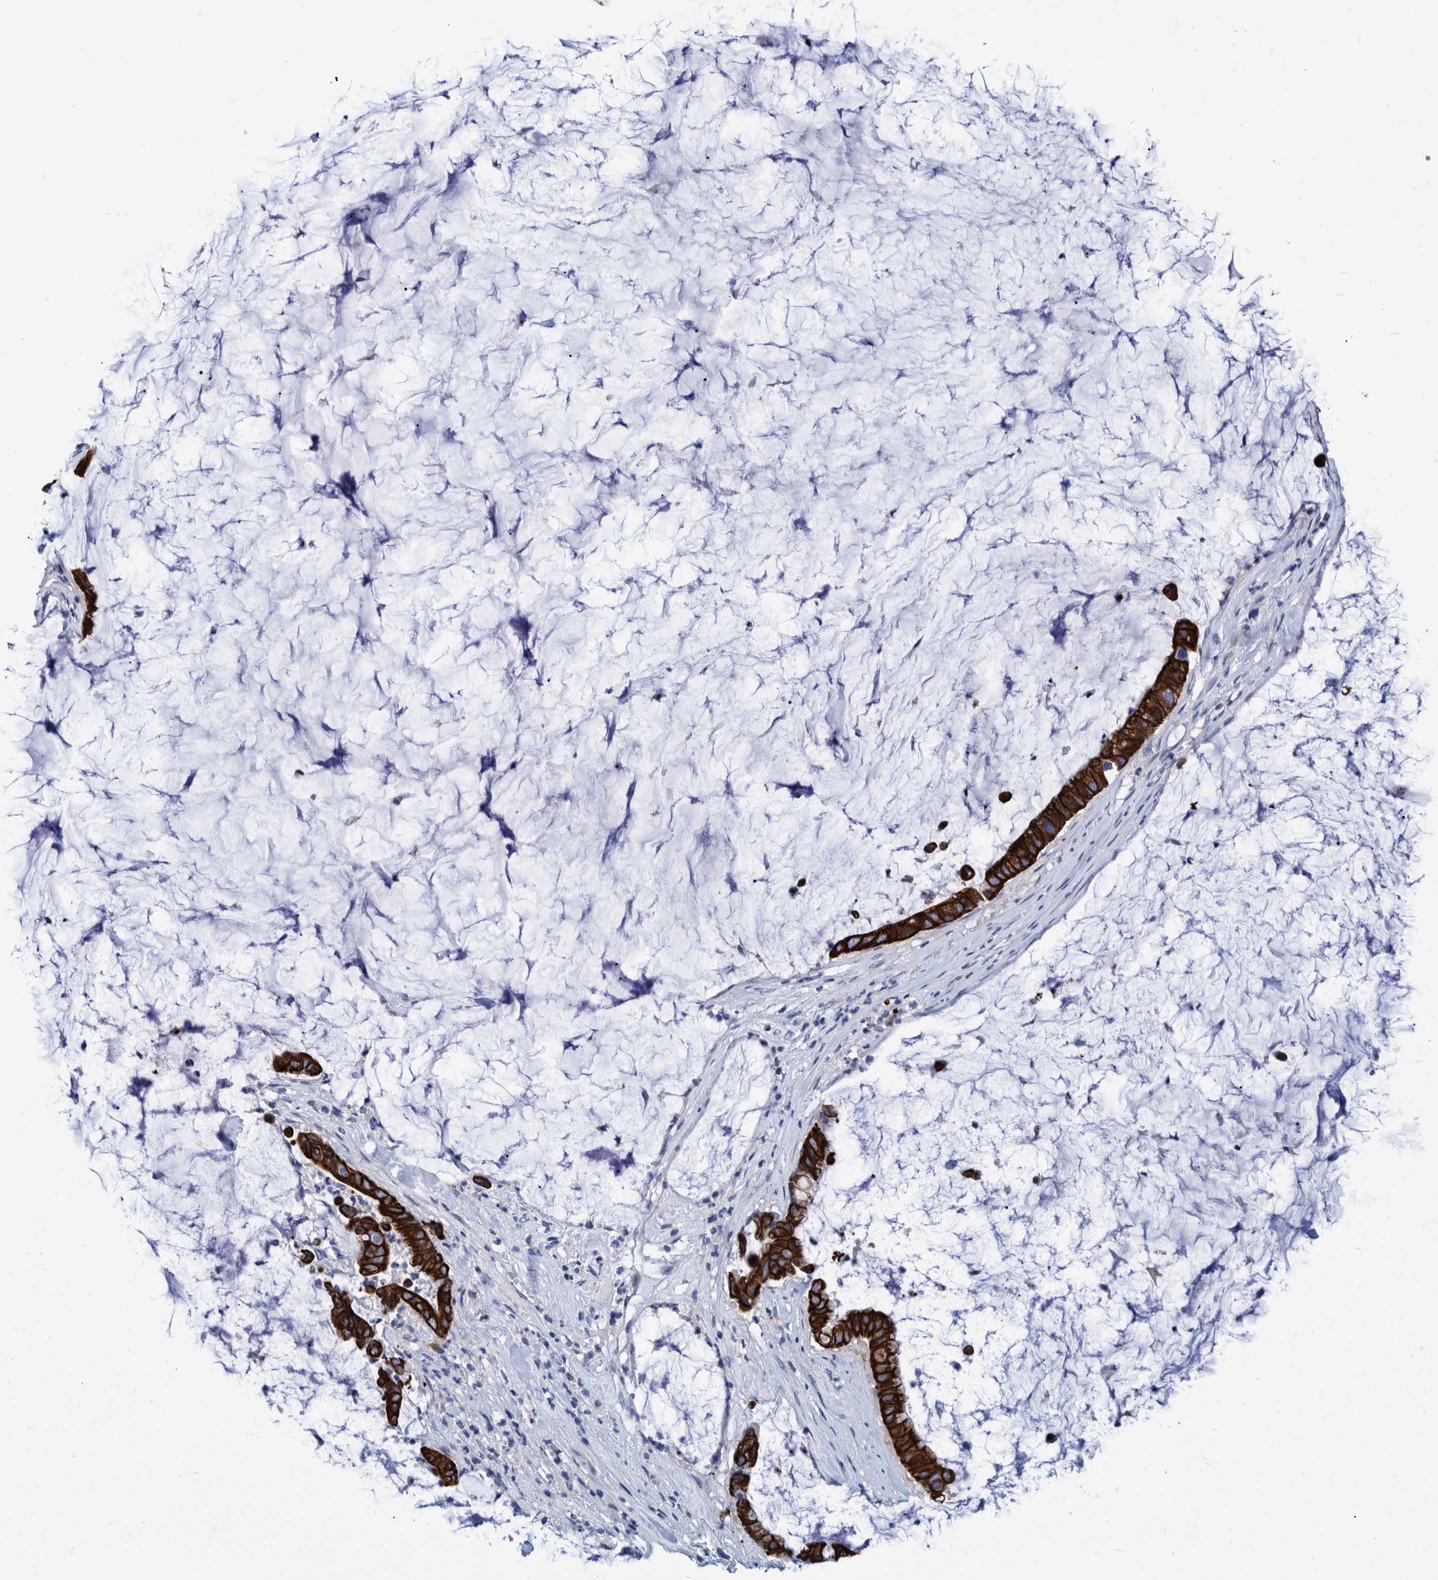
{"staining": {"intensity": "strong", "quantity": ">75%", "location": "cytoplasmic/membranous"}, "tissue": "pancreatic cancer", "cell_type": "Tumor cells", "image_type": "cancer", "snomed": [{"axis": "morphology", "description": "Adenocarcinoma, NOS"}, {"axis": "topography", "description": "Pancreas"}], "caption": "DAB (3,3'-diaminobenzidine) immunohistochemical staining of pancreatic cancer demonstrates strong cytoplasmic/membranous protein expression in approximately >75% of tumor cells.", "gene": "MKS1", "patient": {"sex": "male", "age": 41}}